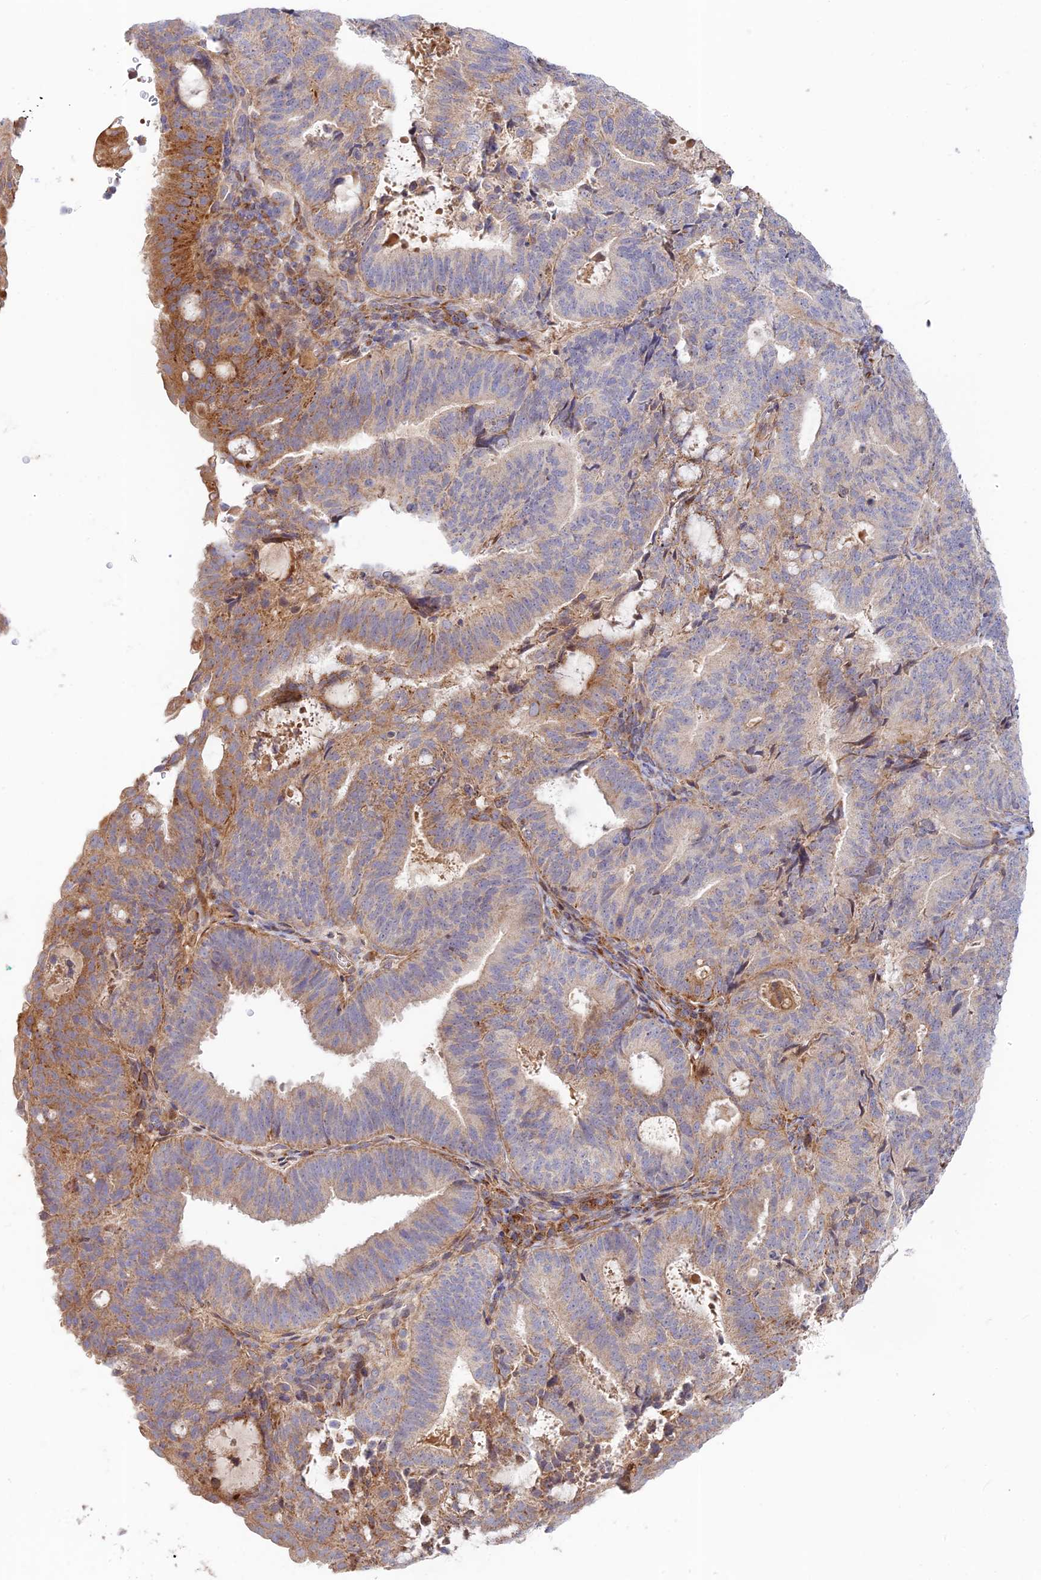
{"staining": {"intensity": "moderate", "quantity": "<25%", "location": "cytoplasmic/membranous"}, "tissue": "endometrial cancer", "cell_type": "Tumor cells", "image_type": "cancer", "snomed": [{"axis": "morphology", "description": "Adenocarcinoma, NOS"}, {"axis": "topography", "description": "Endometrium"}], "caption": "This micrograph displays IHC staining of endometrial cancer, with low moderate cytoplasmic/membranous staining in about <25% of tumor cells.", "gene": "FUOM", "patient": {"sex": "female", "age": 70}}